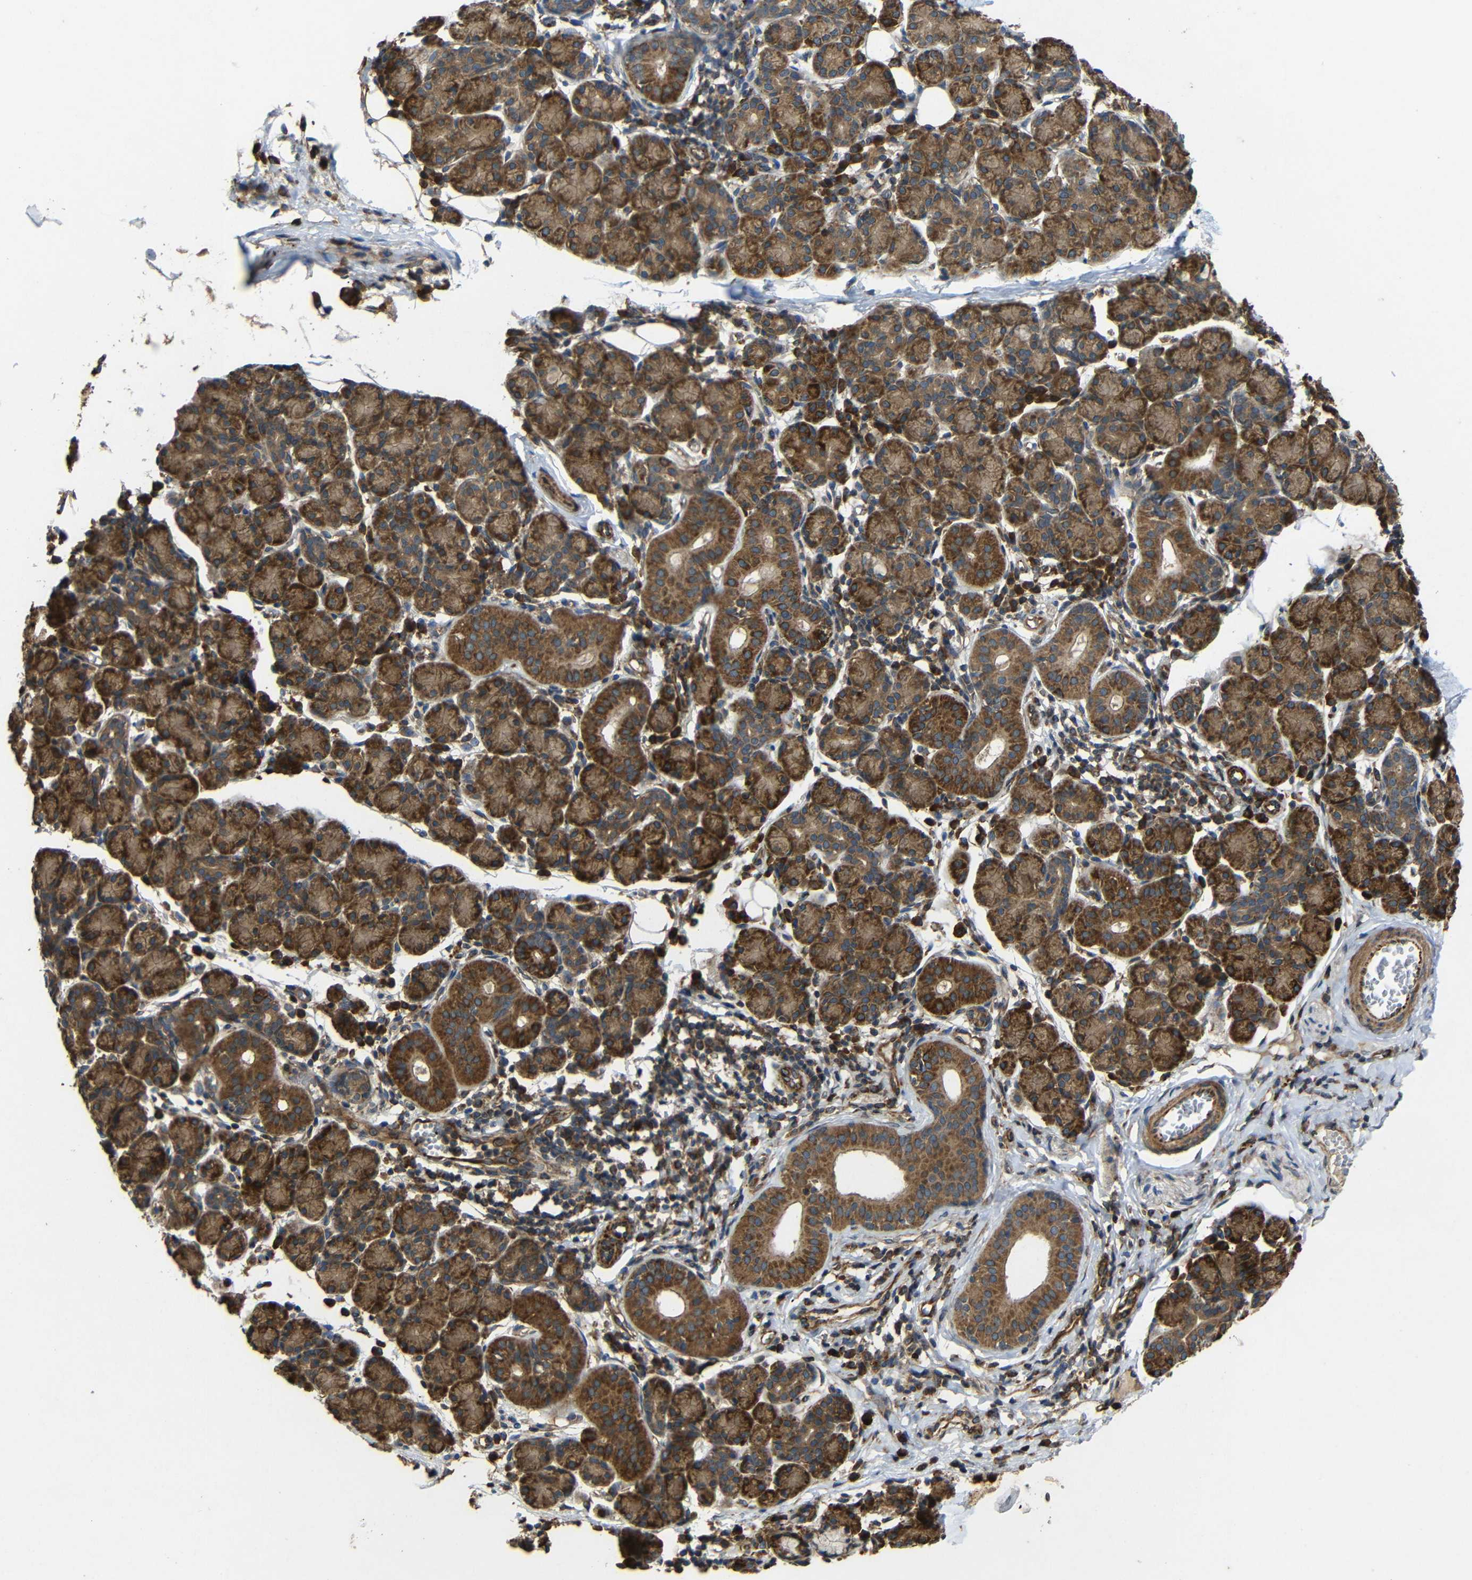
{"staining": {"intensity": "strong", "quantity": "25%-75%", "location": "cytoplasmic/membranous"}, "tissue": "salivary gland", "cell_type": "Glandular cells", "image_type": "normal", "snomed": [{"axis": "morphology", "description": "Normal tissue, NOS"}, {"axis": "morphology", "description": "Inflammation, NOS"}, {"axis": "topography", "description": "Lymph node"}, {"axis": "topography", "description": "Salivary gland"}], "caption": "Immunohistochemistry (IHC) (DAB) staining of normal salivary gland reveals strong cytoplasmic/membranous protein staining in about 25%-75% of glandular cells. Using DAB (brown) and hematoxylin (blue) stains, captured at high magnification using brightfield microscopy.", "gene": "EIF2S1", "patient": {"sex": "male", "age": 3}}